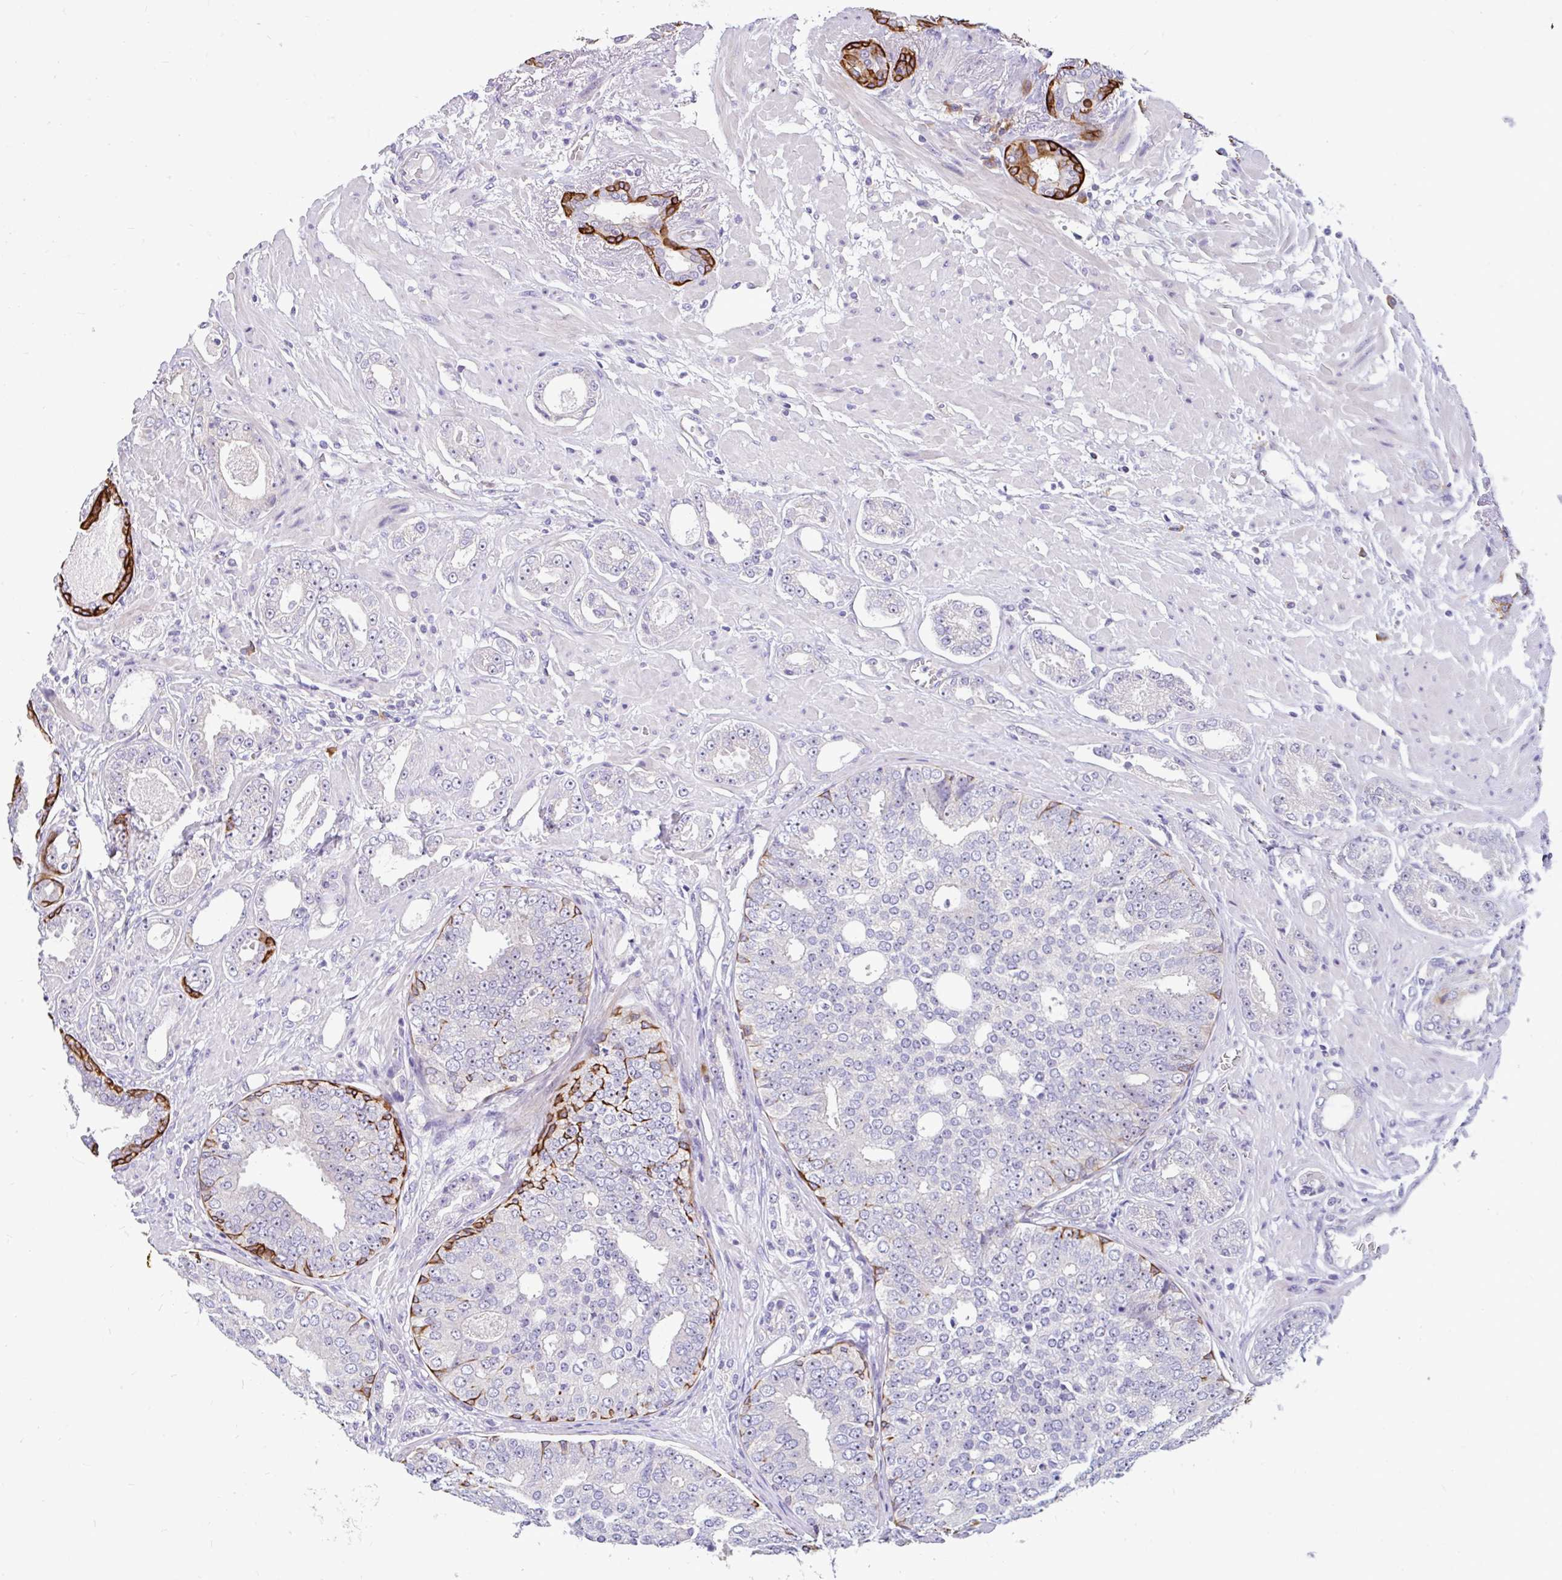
{"staining": {"intensity": "negative", "quantity": "none", "location": "none"}, "tissue": "prostate cancer", "cell_type": "Tumor cells", "image_type": "cancer", "snomed": [{"axis": "morphology", "description": "Adenocarcinoma, High grade"}, {"axis": "topography", "description": "Prostate"}], "caption": "Tumor cells are negative for brown protein staining in adenocarcinoma (high-grade) (prostate). (DAB immunohistochemistry (IHC) with hematoxylin counter stain).", "gene": "LRRC26", "patient": {"sex": "male", "age": 71}}